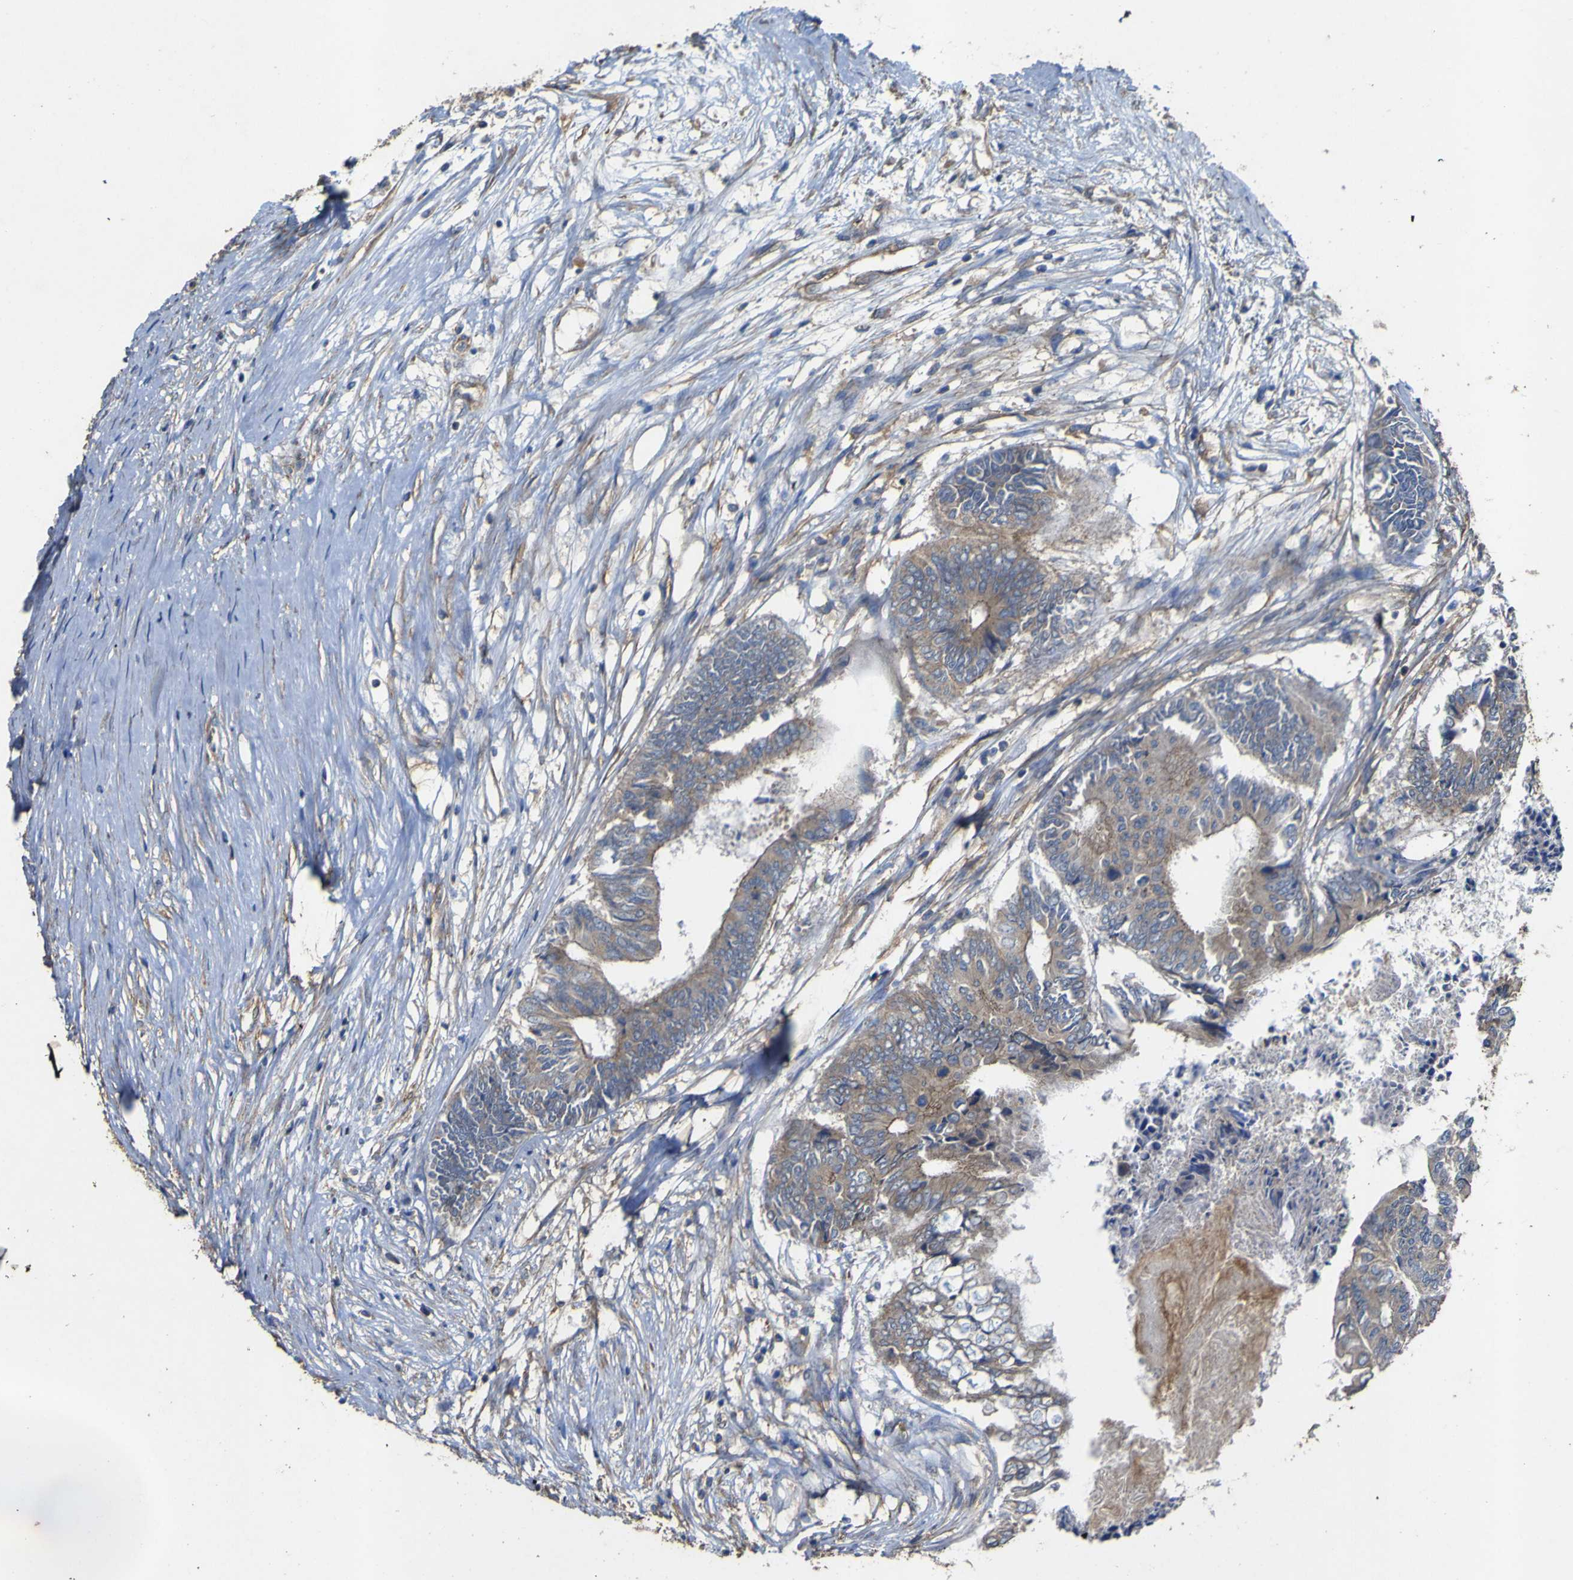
{"staining": {"intensity": "weak", "quantity": ">75%", "location": "cytoplasmic/membranous"}, "tissue": "colorectal cancer", "cell_type": "Tumor cells", "image_type": "cancer", "snomed": [{"axis": "morphology", "description": "Adenocarcinoma, NOS"}, {"axis": "topography", "description": "Rectum"}], "caption": "IHC staining of colorectal cancer (adenocarcinoma), which displays low levels of weak cytoplasmic/membranous expression in approximately >75% of tumor cells indicating weak cytoplasmic/membranous protein staining. The staining was performed using DAB (brown) for protein detection and nuclei were counterstained in hematoxylin (blue).", "gene": "TNFSF15", "patient": {"sex": "male", "age": 63}}